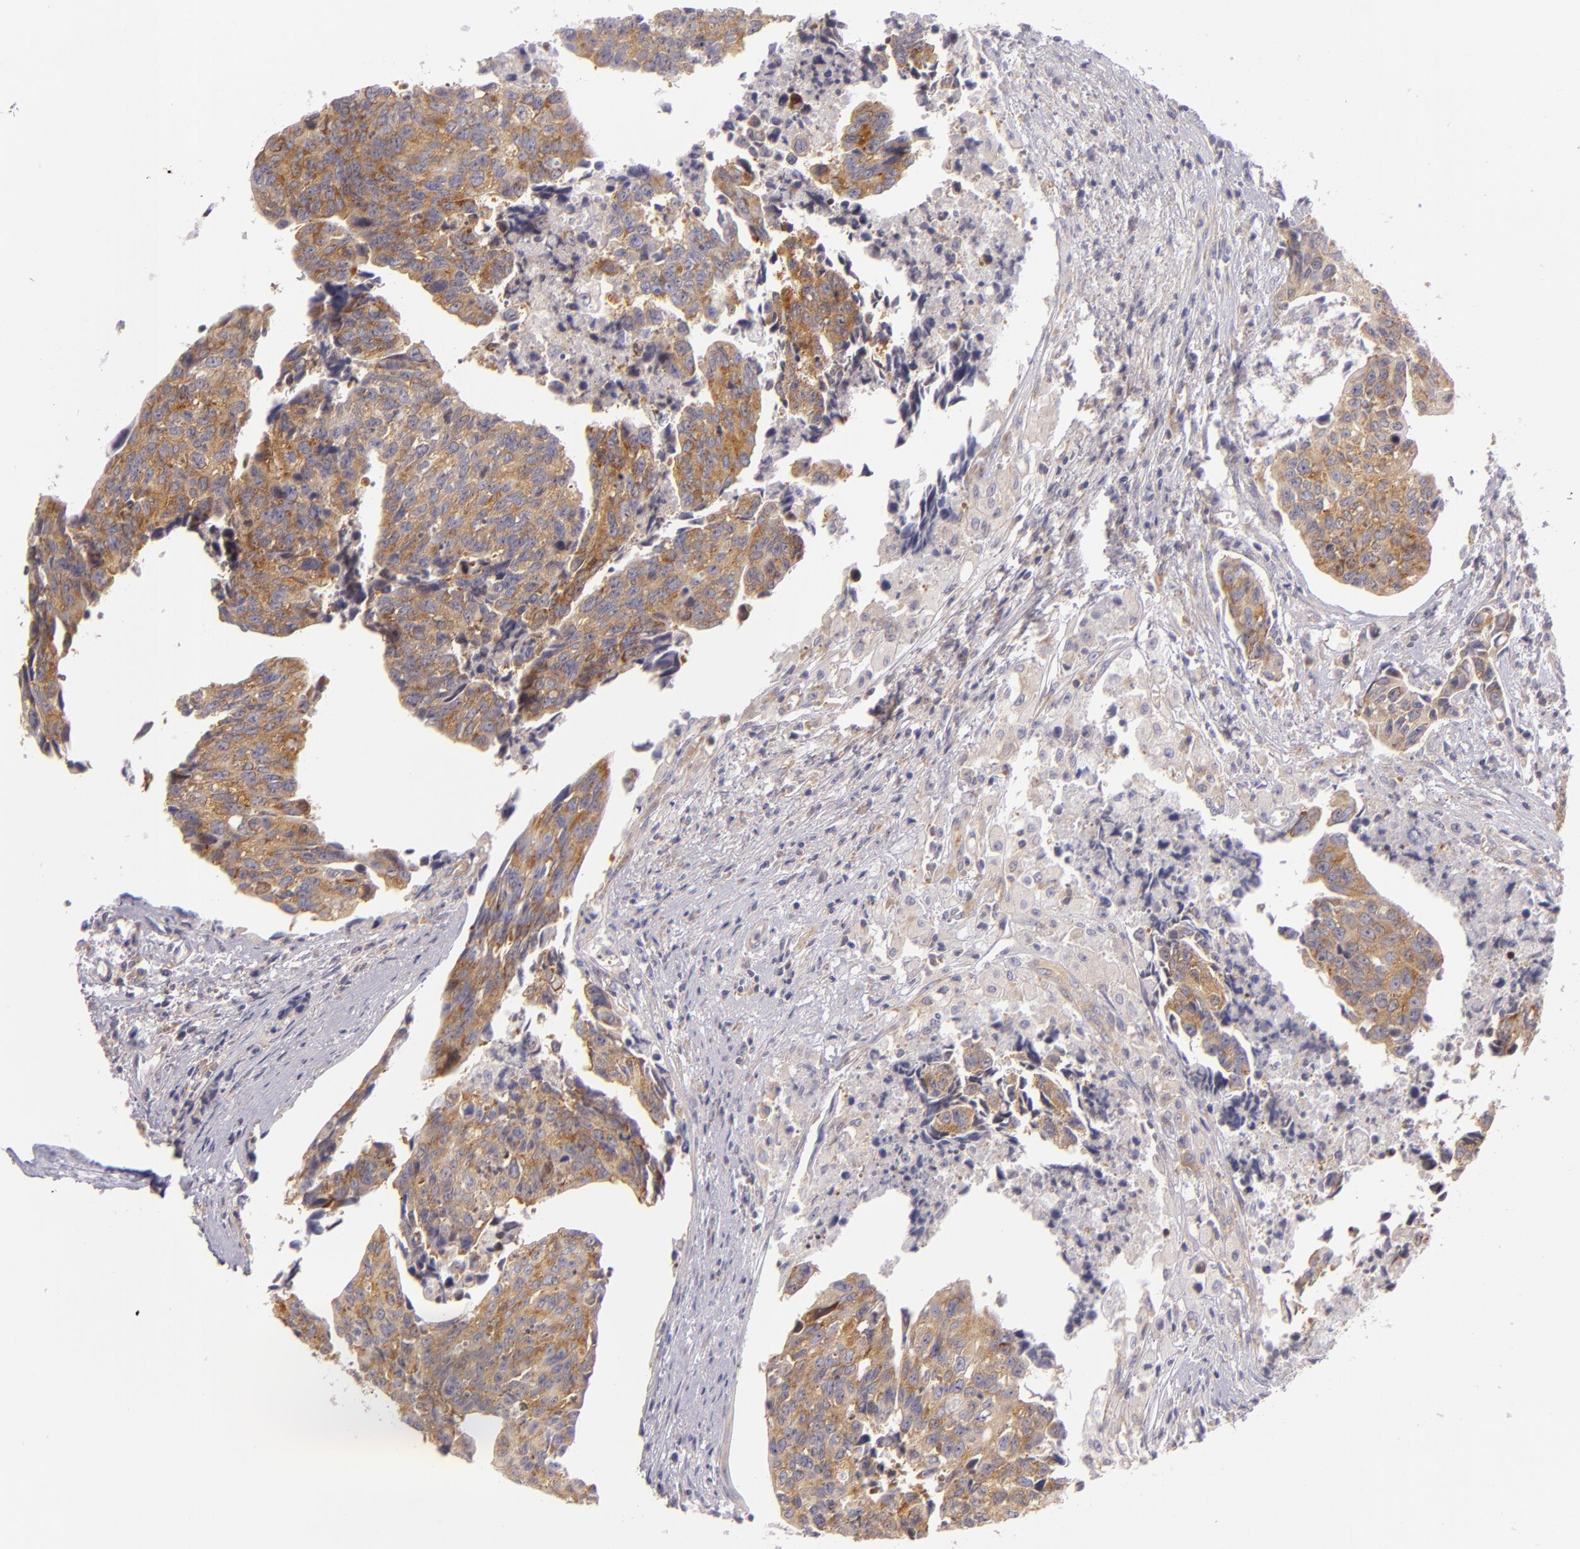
{"staining": {"intensity": "moderate", "quantity": "25%-75%", "location": "cytoplasmic/membranous"}, "tissue": "urothelial cancer", "cell_type": "Tumor cells", "image_type": "cancer", "snomed": [{"axis": "morphology", "description": "Urothelial carcinoma, High grade"}, {"axis": "topography", "description": "Urinary bladder"}], "caption": "IHC image of neoplastic tissue: high-grade urothelial carcinoma stained using immunohistochemistry (IHC) exhibits medium levels of moderate protein expression localized specifically in the cytoplasmic/membranous of tumor cells, appearing as a cytoplasmic/membranous brown color.", "gene": "UPF3B", "patient": {"sex": "male", "age": 81}}